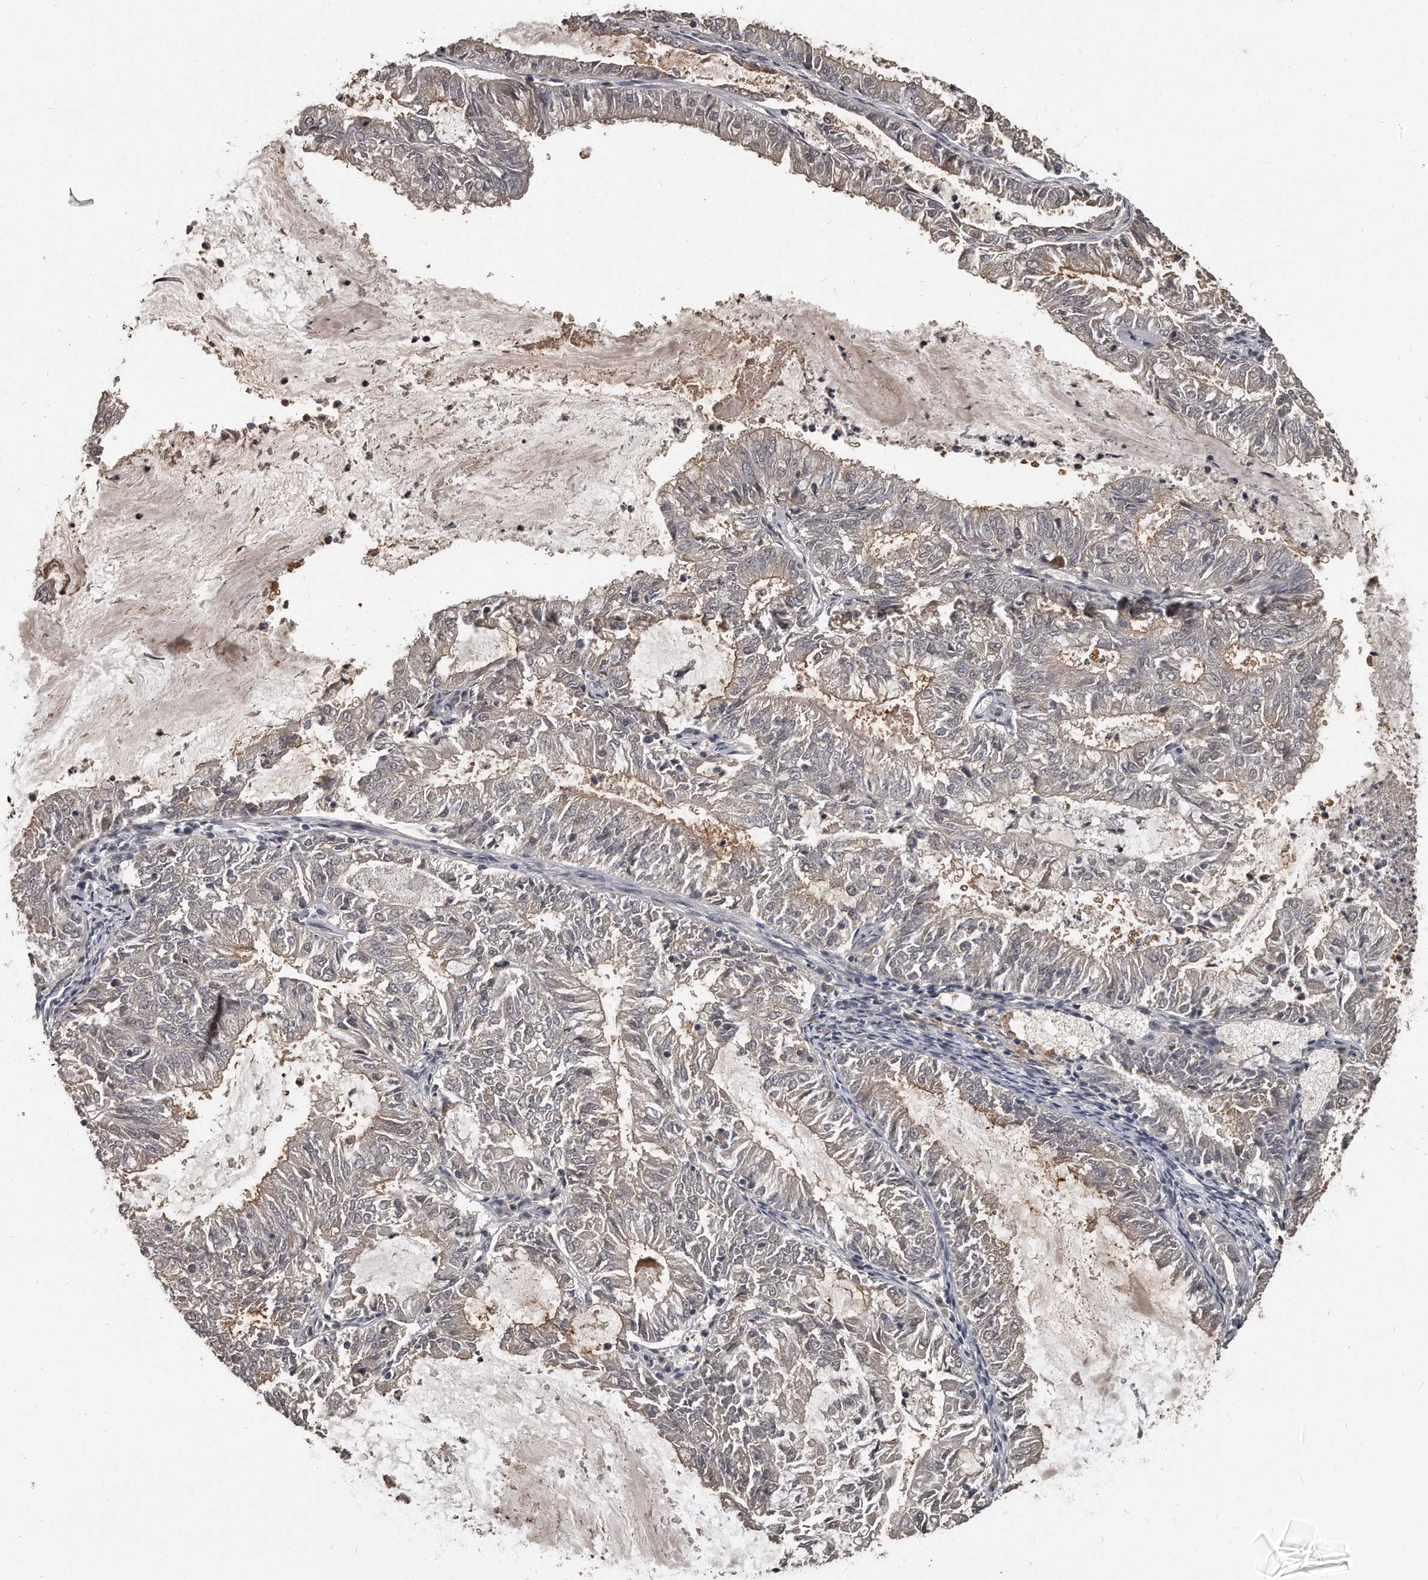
{"staining": {"intensity": "weak", "quantity": "<25%", "location": "cytoplasmic/membranous"}, "tissue": "endometrial cancer", "cell_type": "Tumor cells", "image_type": "cancer", "snomed": [{"axis": "morphology", "description": "Adenocarcinoma, NOS"}, {"axis": "topography", "description": "Endometrium"}], "caption": "Endometrial cancer (adenocarcinoma) was stained to show a protein in brown. There is no significant expression in tumor cells.", "gene": "GRB10", "patient": {"sex": "female", "age": 57}}